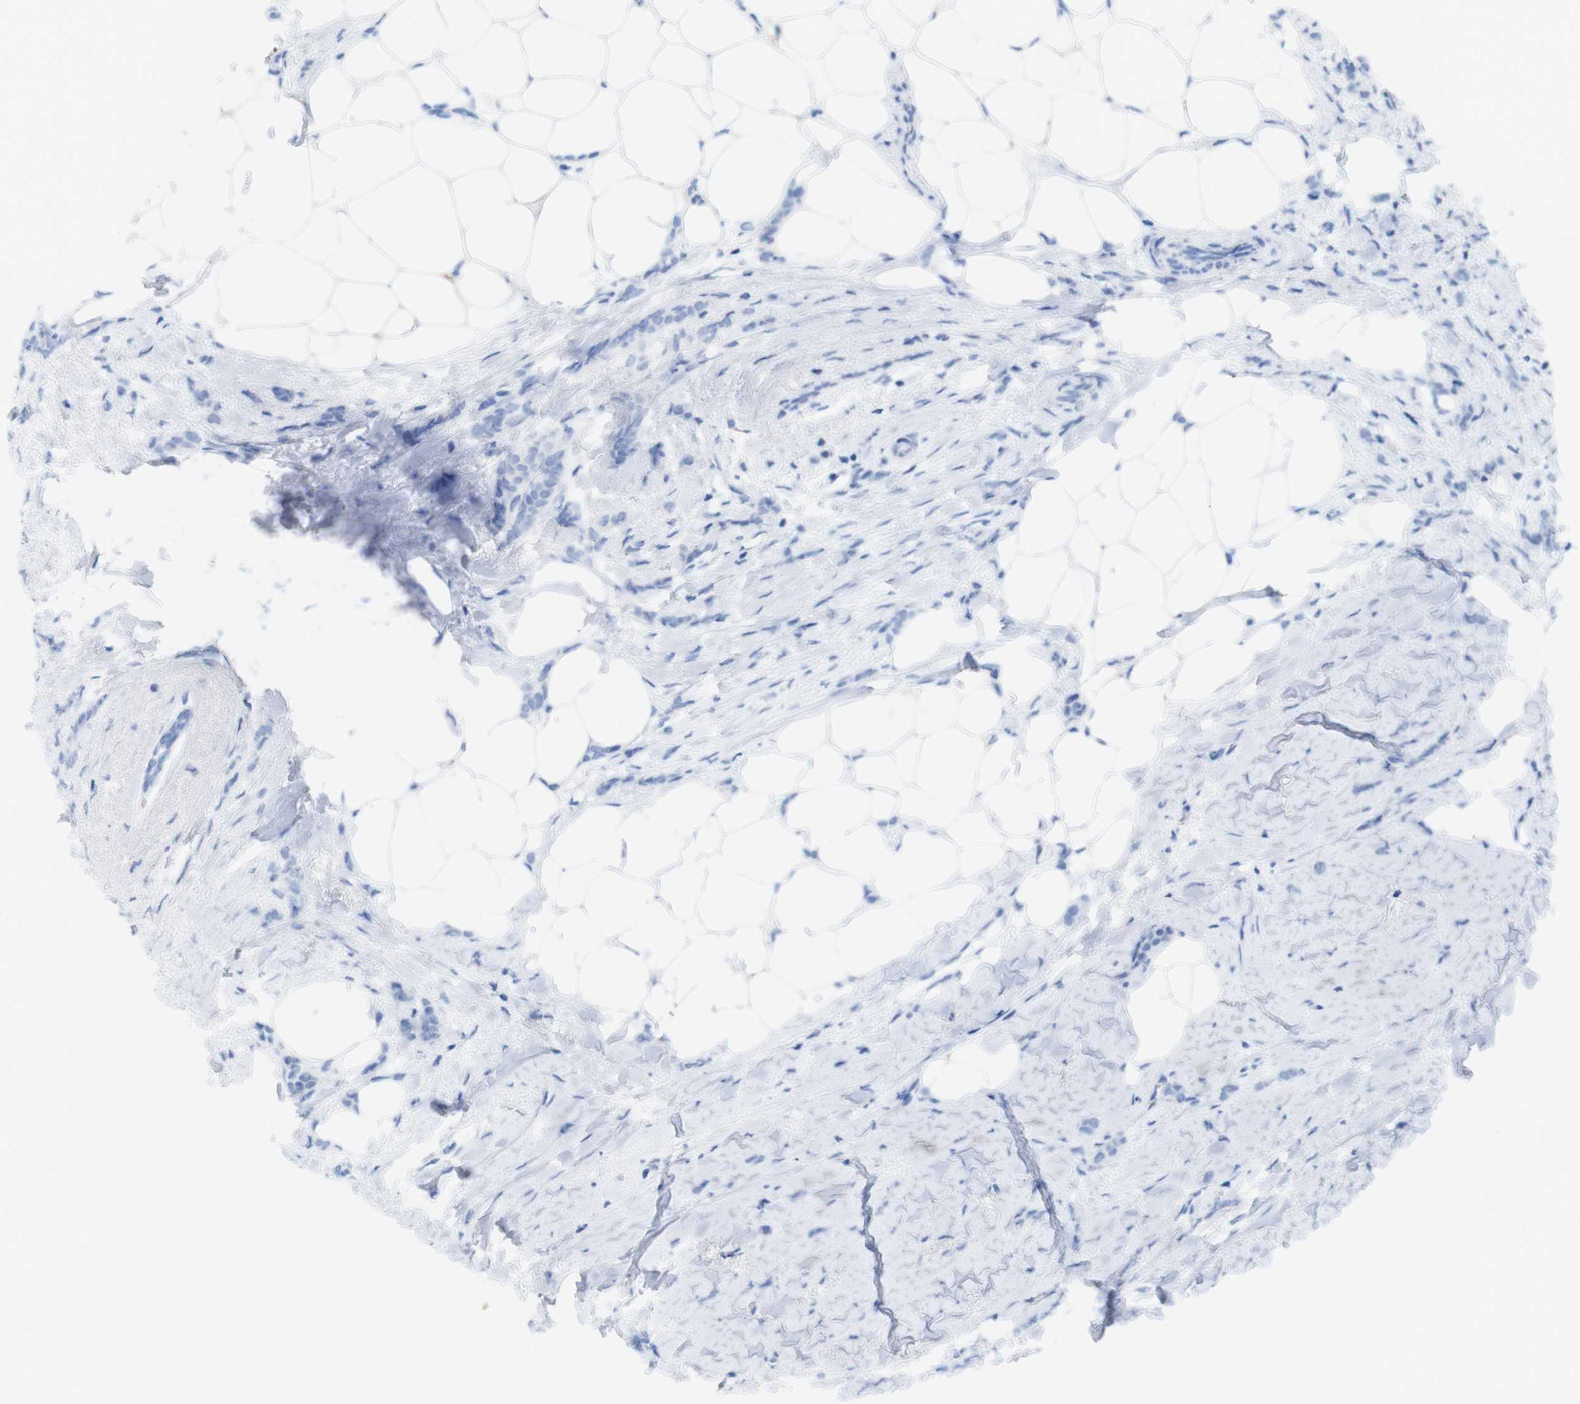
{"staining": {"intensity": "negative", "quantity": "none", "location": "none"}, "tissue": "breast cancer", "cell_type": "Tumor cells", "image_type": "cancer", "snomed": [{"axis": "morphology", "description": "Lobular carcinoma, in situ"}, {"axis": "morphology", "description": "Lobular carcinoma"}, {"axis": "topography", "description": "Breast"}], "caption": "DAB (3,3'-diaminobenzidine) immunohistochemical staining of lobular carcinoma (breast) reveals no significant expression in tumor cells.", "gene": "MYH7", "patient": {"sex": "female", "age": 41}}